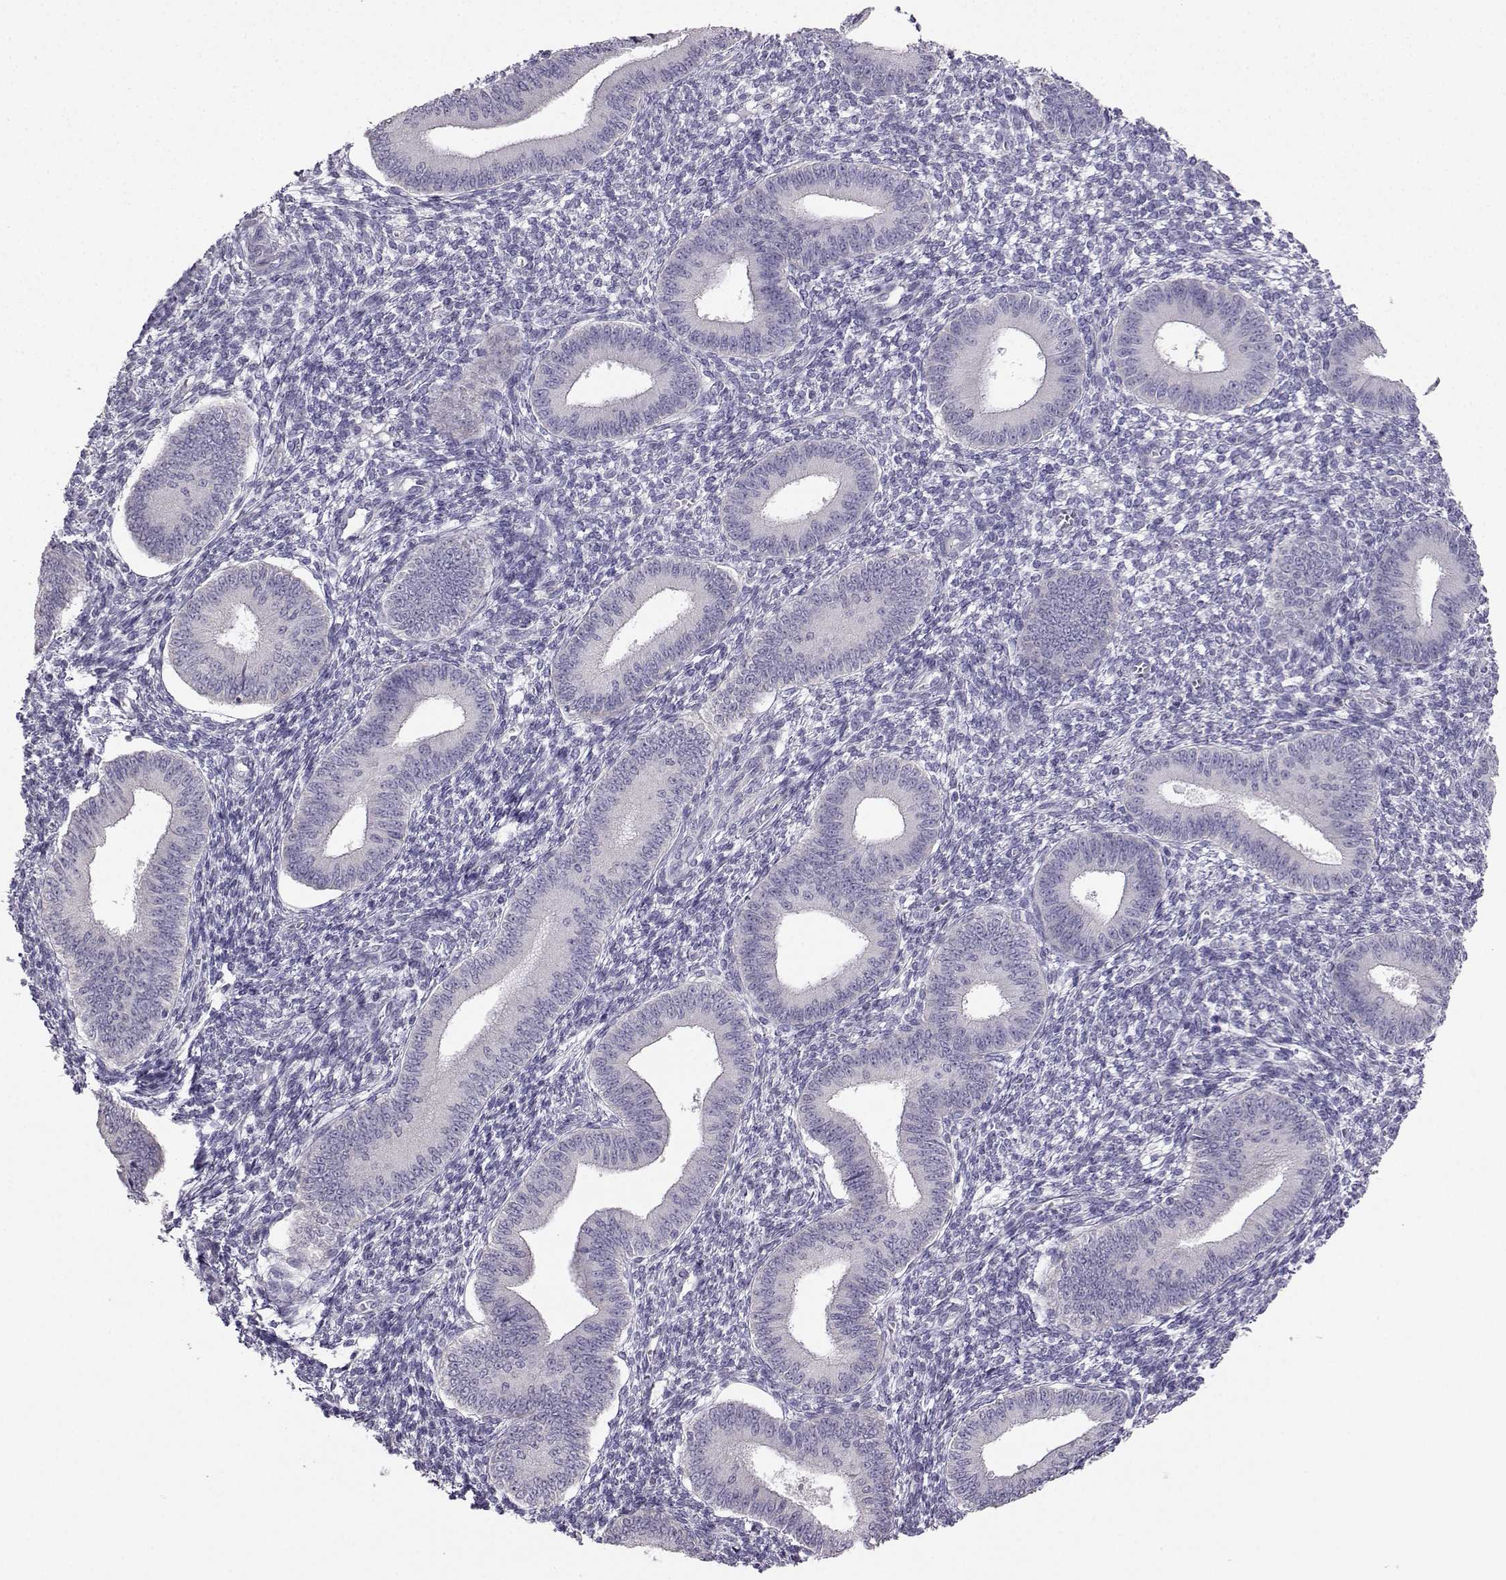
{"staining": {"intensity": "negative", "quantity": "none", "location": "none"}, "tissue": "endometrium", "cell_type": "Cells in endometrial stroma", "image_type": "normal", "snomed": [{"axis": "morphology", "description": "Normal tissue, NOS"}, {"axis": "topography", "description": "Endometrium"}], "caption": "Immunohistochemical staining of unremarkable human endometrium reveals no significant expression in cells in endometrial stroma. The staining was performed using DAB (3,3'-diaminobenzidine) to visualize the protein expression in brown, while the nuclei were stained in blue with hematoxylin (Magnification: 20x).", "gene": "AVP", "patient": {"sex": "female", "age": 42}}